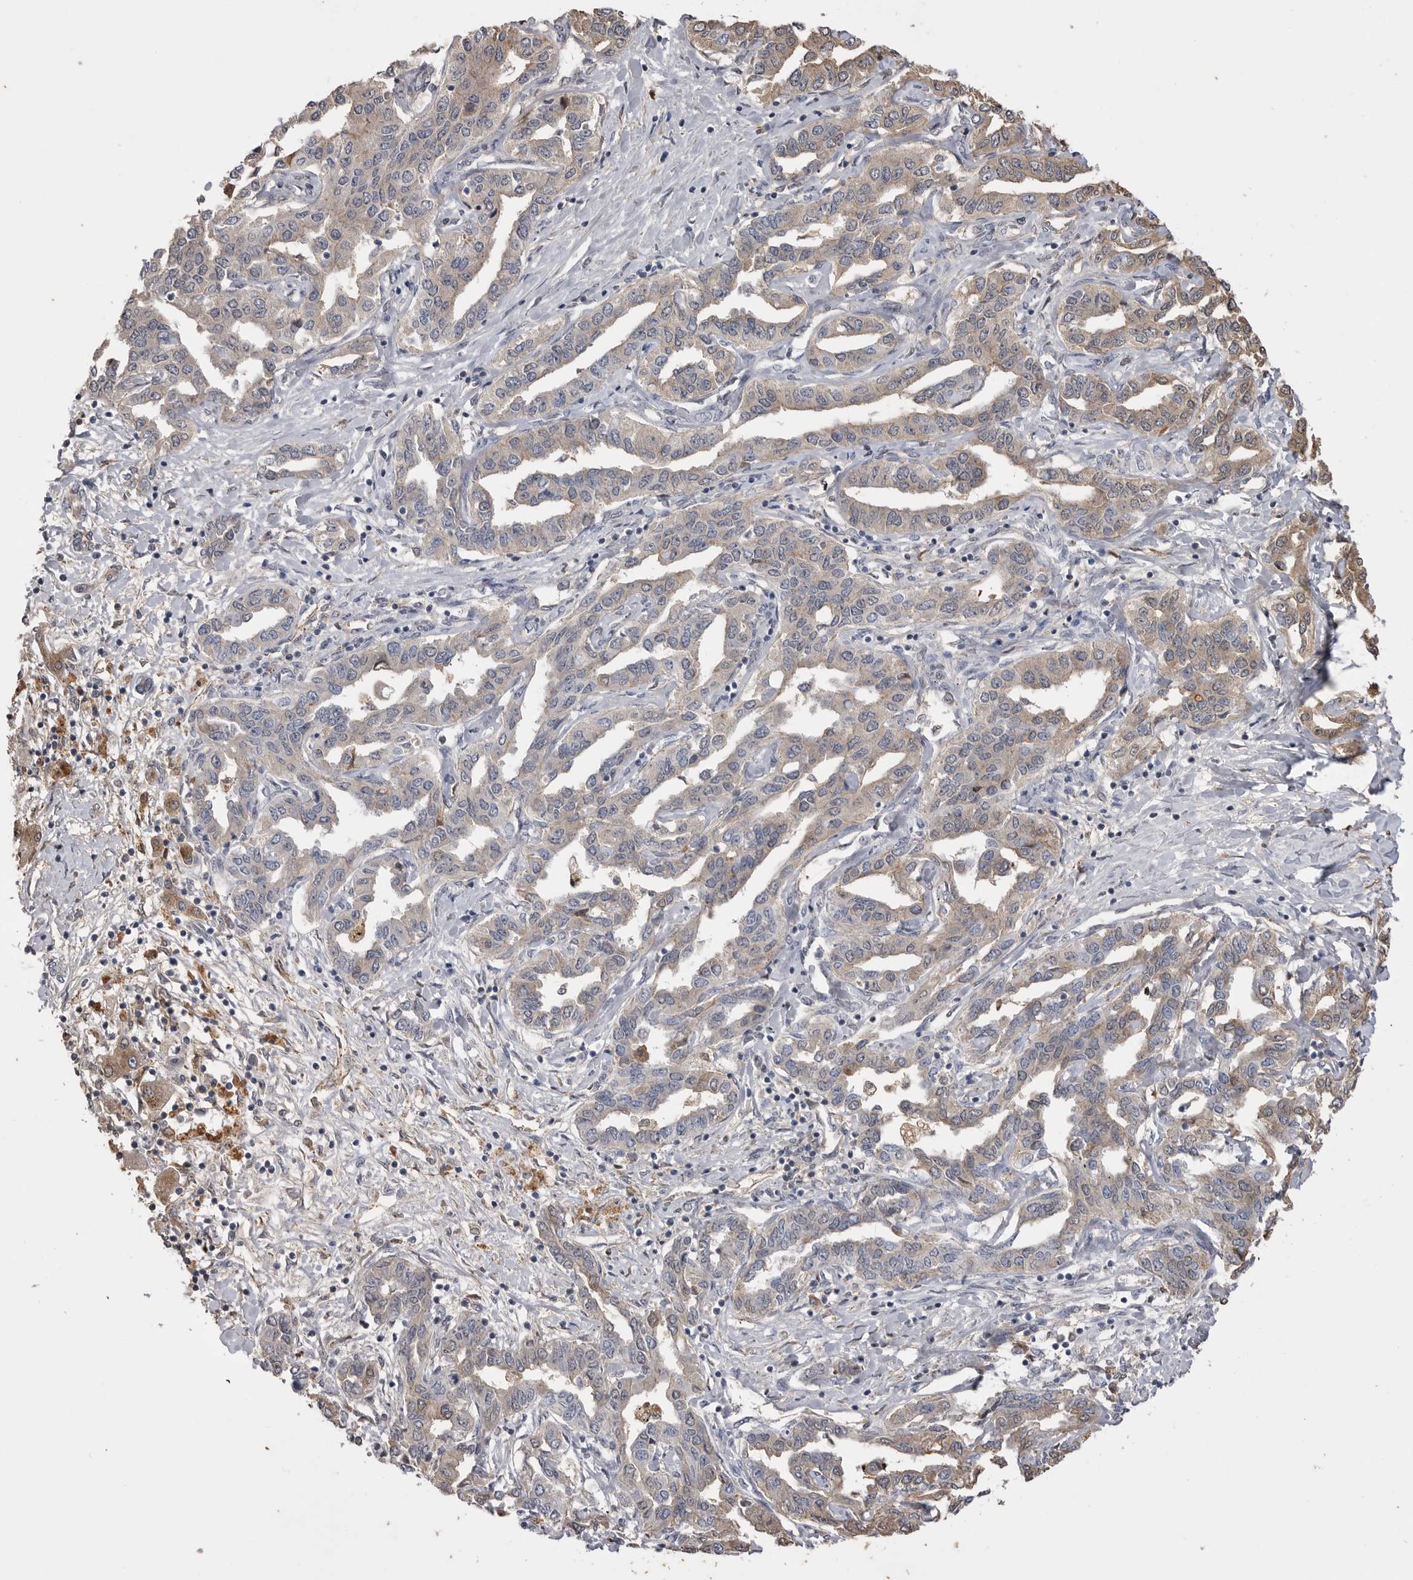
{"staining": {"intensity": "weak", "quantity": "25%-75%", "location": "cytoplasmic/membranous"}, "tissue": "liver cancer", "cell_type": "Tumor cells", "image_type": "cancer", "snomed": [{"axis": "morphology", "description": "Cholangiocarcinoma"}, {"axis": "topography", "description": "Liver"}], "caption": "The immunohistochemical stain shows weak cytoplasmic/membranous expression in tumor cells of liver cancer (cholangiocarcinoma) tissue. The protein is shown in brown color, while the nuclei are stained blue.", "gene": "AHSG", "patient": {"sex": "male", "age": 59}}